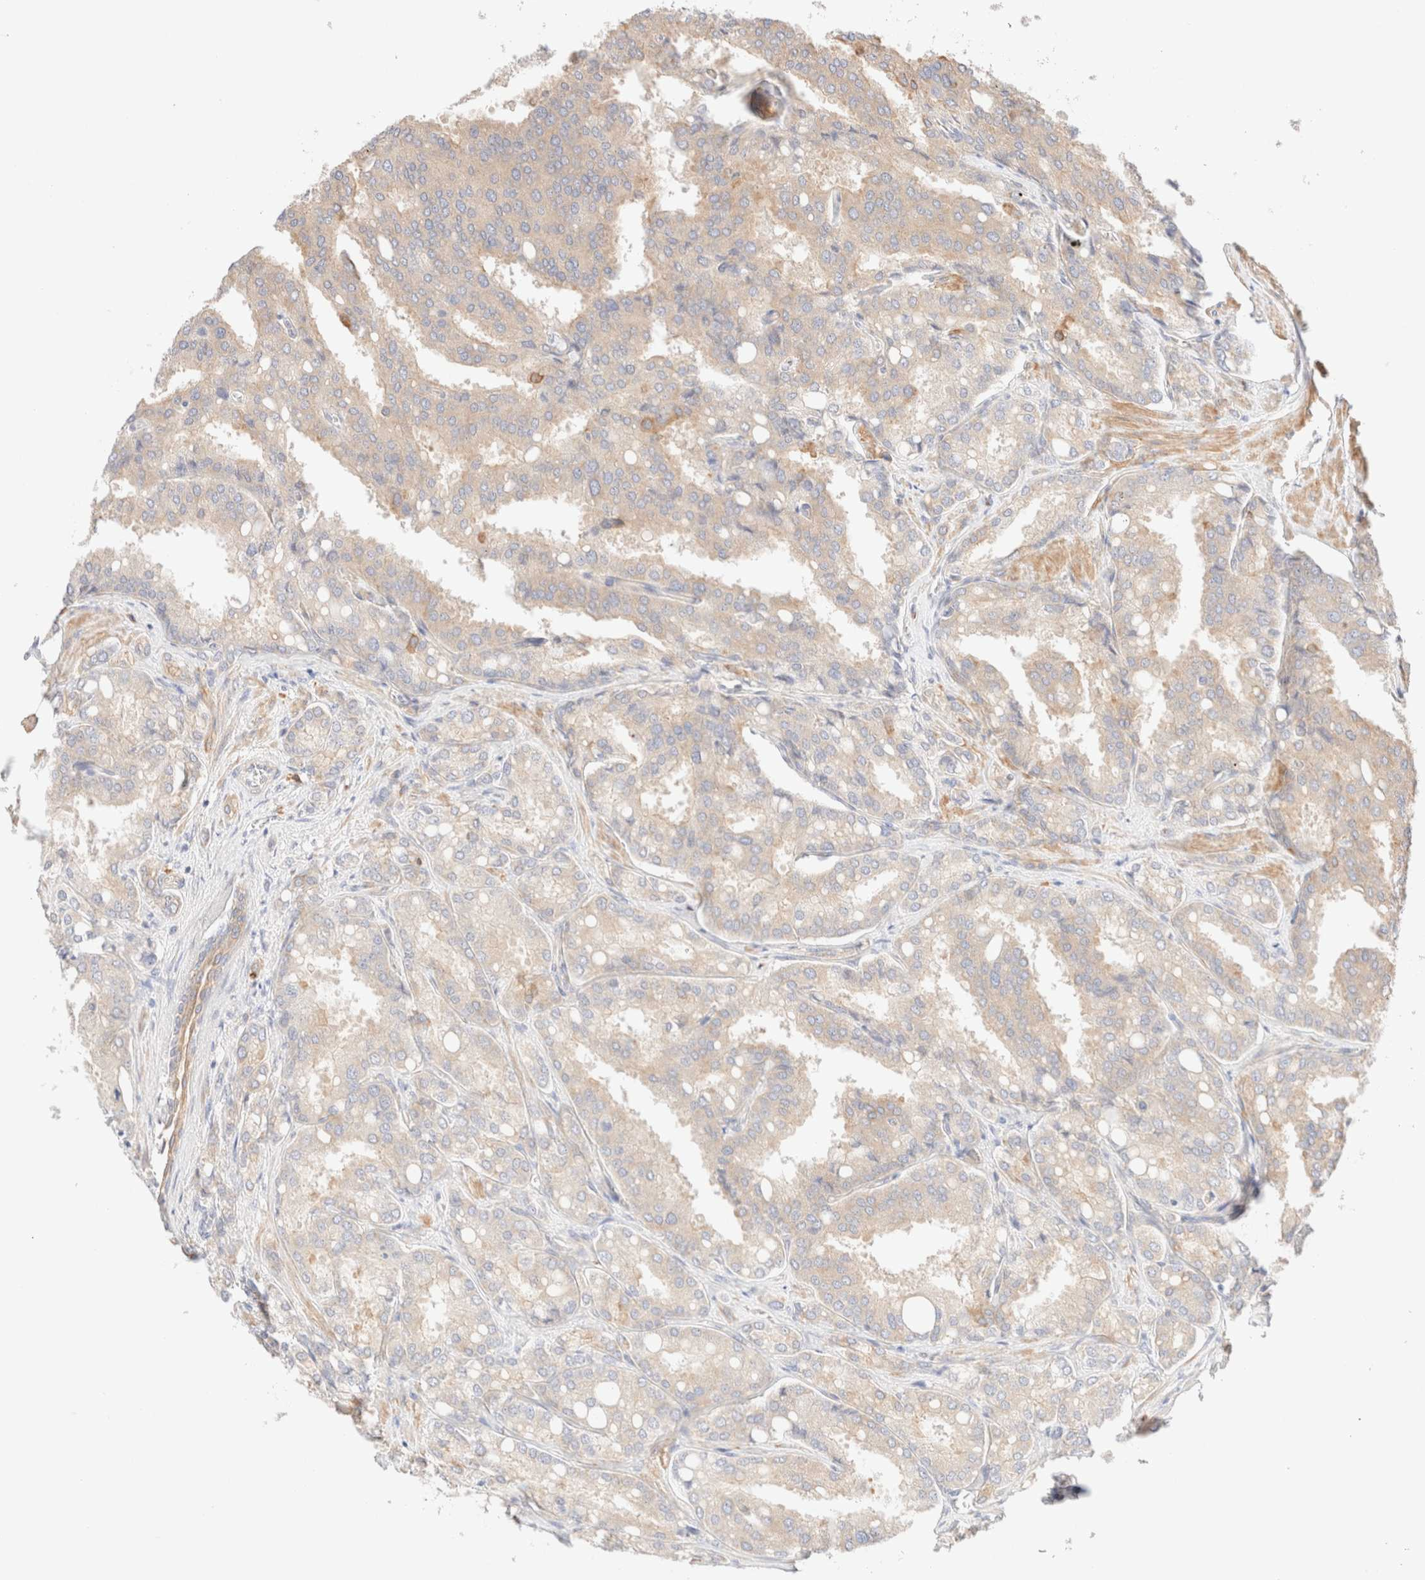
{"staining": {"intensity": "negative", "quantity": "none", "location": "none"}, "tissue": "prostate cancer", "cell_type": "Tumor cells", "image_type": "cancer", "snomed": [{"axis": "morphology", "description": "Adenocarcinoma, High grade"}, {"axis": "topography", "description": "Prostate"}], "caption": "This is an immunohistochemistry micrograph of human prostate adenocarcinoma (high-grade). There is no staining in tumor cells.", "gene": "NIBAN2", "patient": {"sex": "male", "age": 50}}